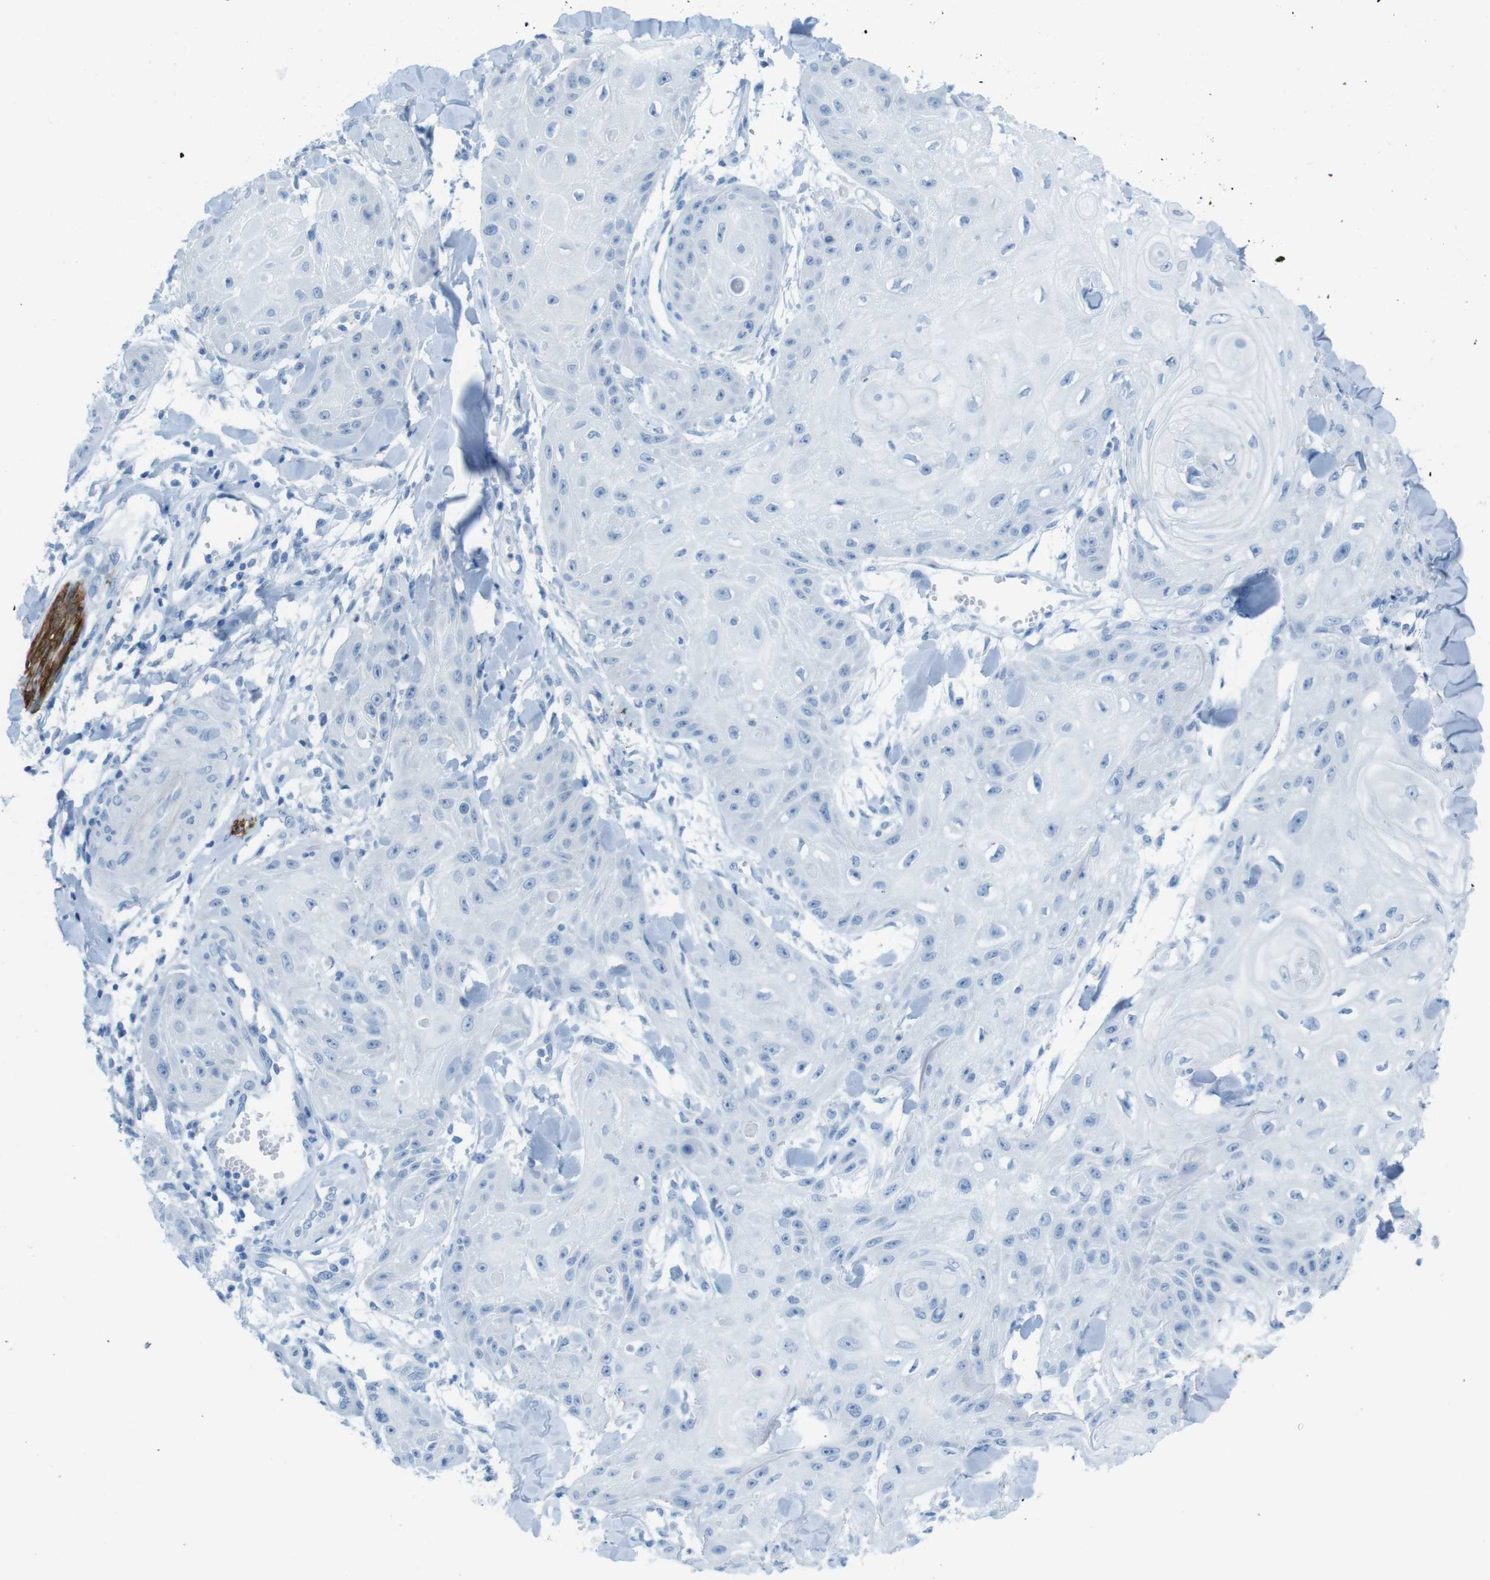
{"staining": {"intensity": "negative", "quantity": "none", "location": "none"}, "tissue": "skin cancer", "cell_type": "Tumor cells", "image_type": "cancer", "snomed": [{"axis": "morphology", "description": "Squamous cell carcinoma, NOS"}, {"axis": "topography", "description": "Skin"}], "caption": "Tumor cells show no significant protein staining in skin squamous cell carcinoma.", "gene": "GAP43", "patient": {"sex": "male", "age": 74}}